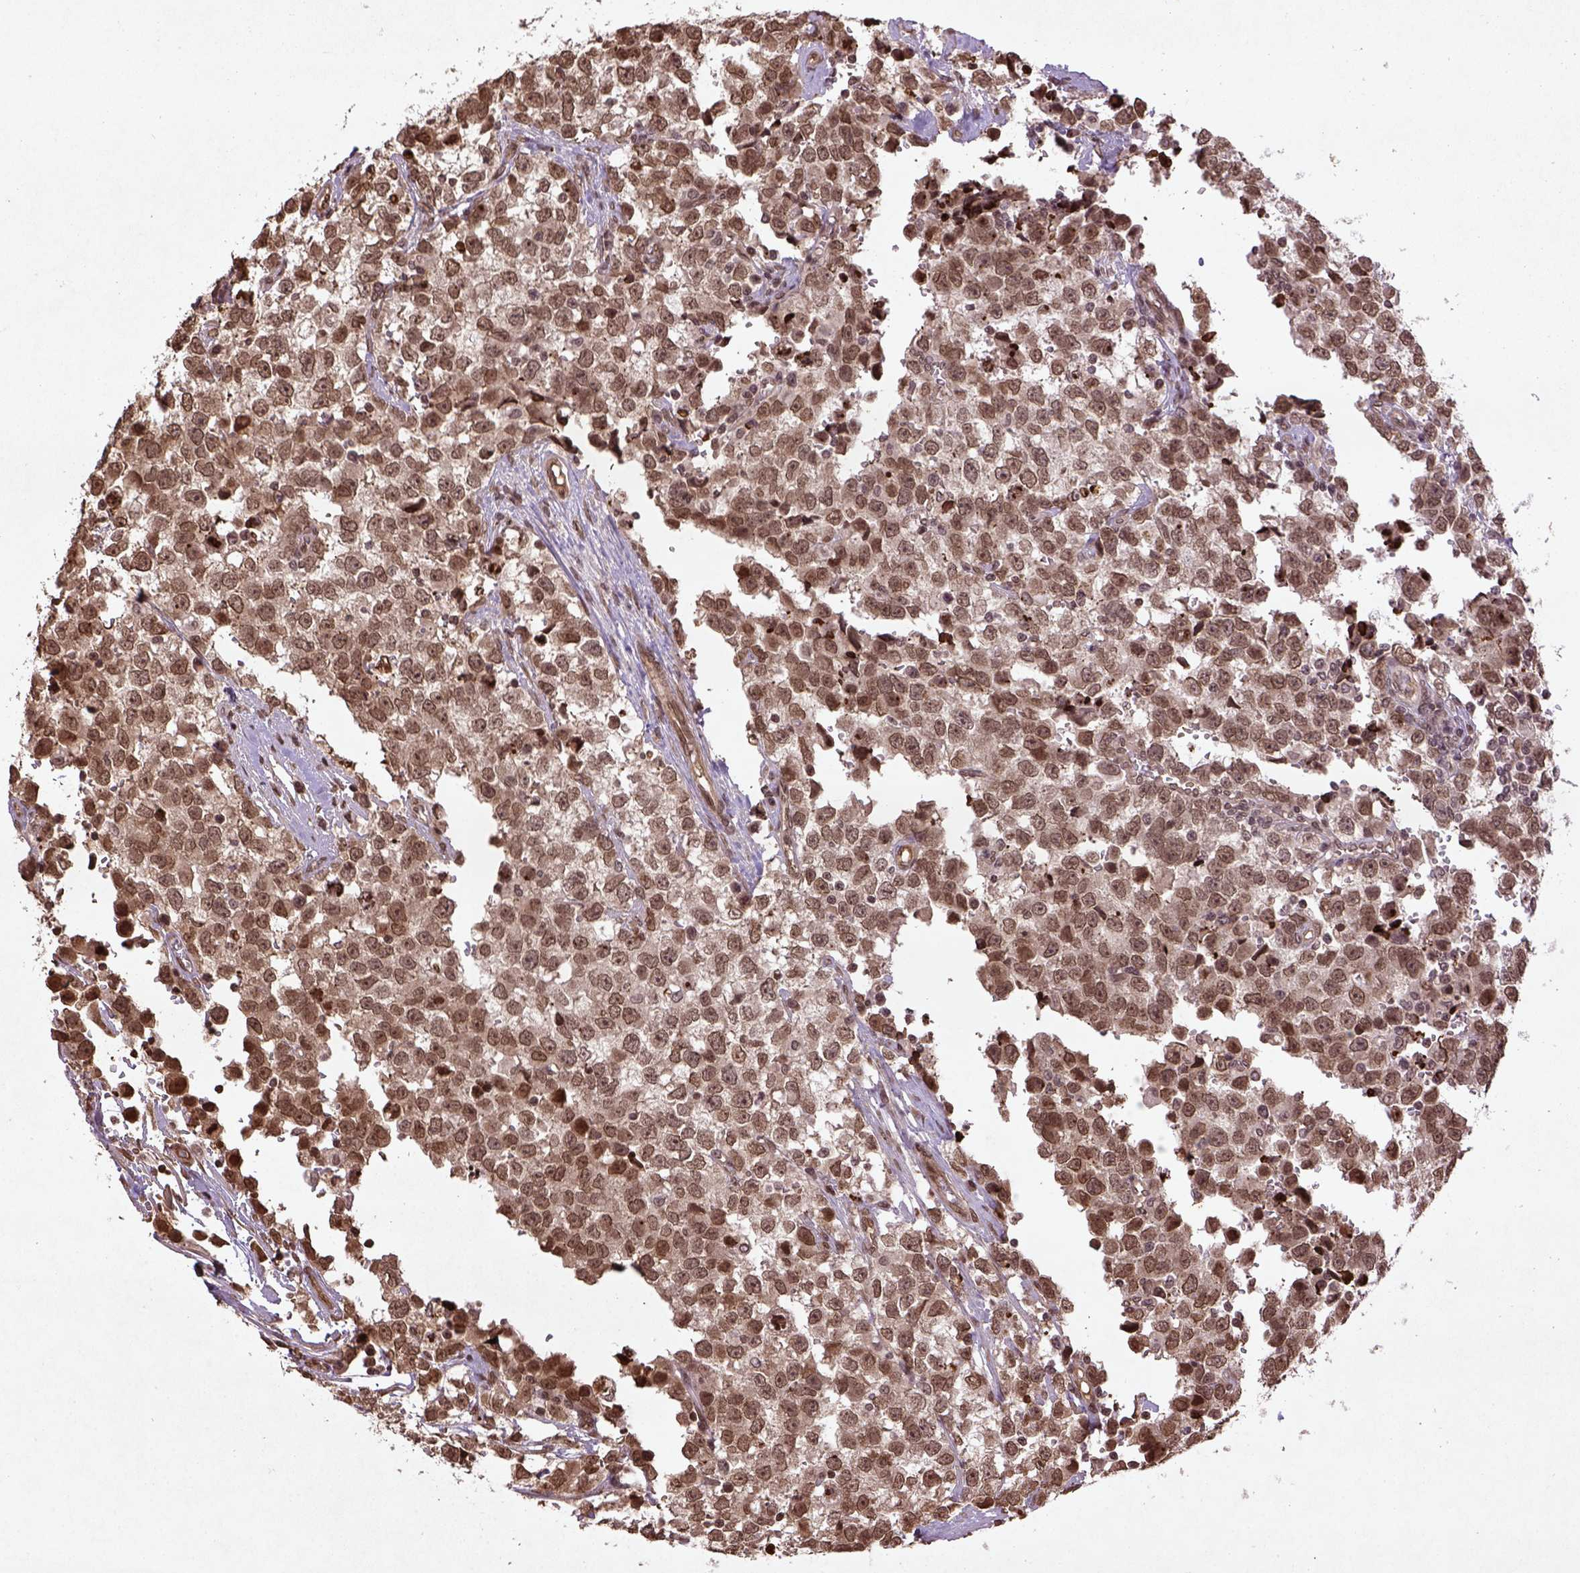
{"staining": {"intensity": "moderate", "quantity": ">75%", "location": "nuclear"}, "tissue": "testis cancer", "cell_type": "Tumor cells", "image_type": "cancer", "snomed": [{"axis": "morphology", "description": "Seminoma, NOS"}, {"axis": "topography", "description": "Testis"}], "caption": "Approximately >75% of tumor cells in testis cancer (seminoma) demonstrate moderate nuclear protein expression as visualized by brown immunohistochemical staining.", "gene": "BANF1", "patient": {"sex": "male", "age": 34}}